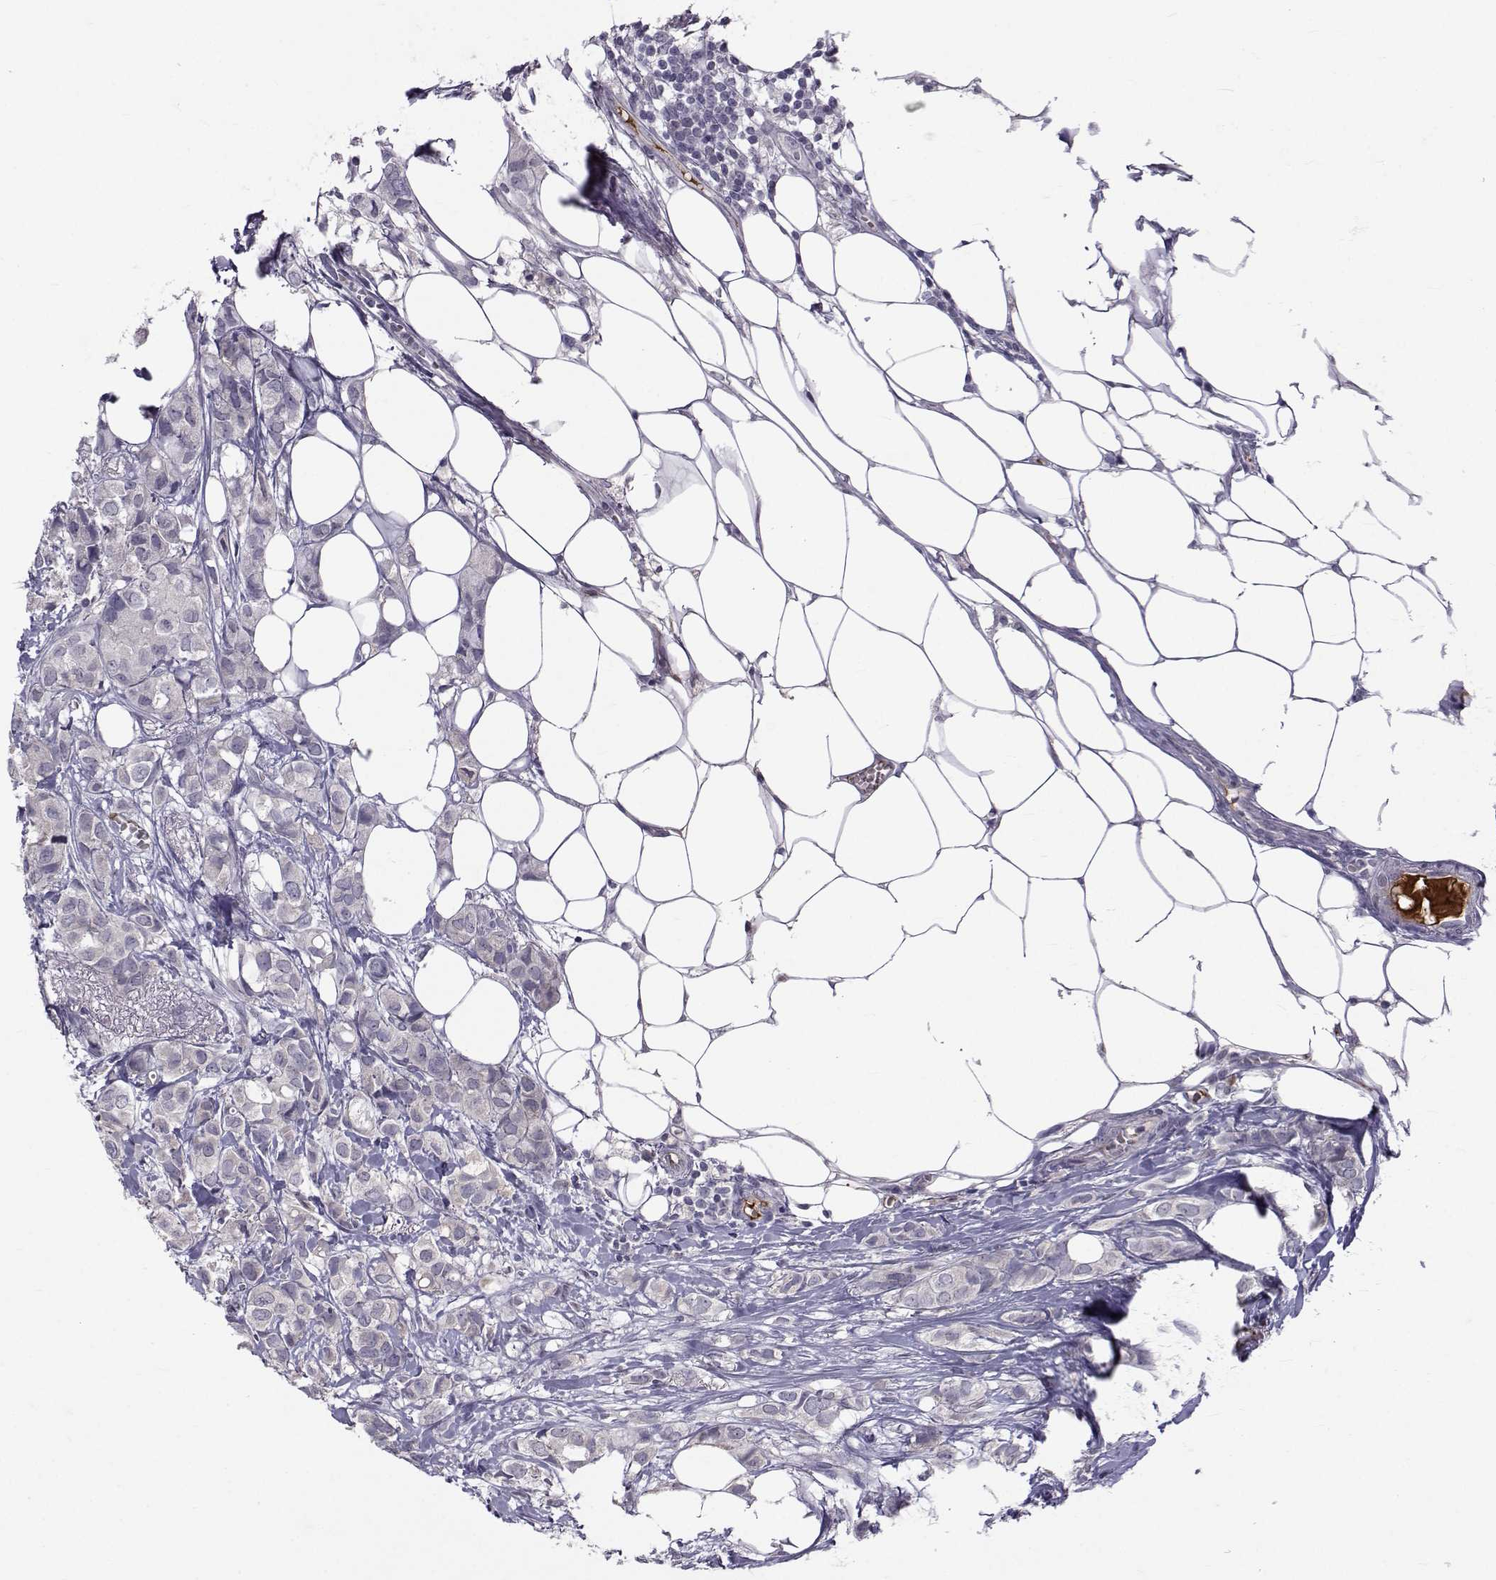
{"staining": {"intensity": "negative", "quantity": "none", "location": "none"}, "tissue": "breast cancer", "cell_type": "Tumor cells", "image_type": "cancer", "snomed": [{"axis": "morphology", "description": "Duct carcinoma"}, {"axis": "topography", "description": "Breast"}], "caption": "Protein analysis of breast cancer (intraductal carcinoma) reveals no significant expression in tumor cells. (Brightfield microscopy of DAB immunohistochemistry at high magnification).", "gene": "TNFRSF11B", "patient": {"sex": "female", "age": 85}}